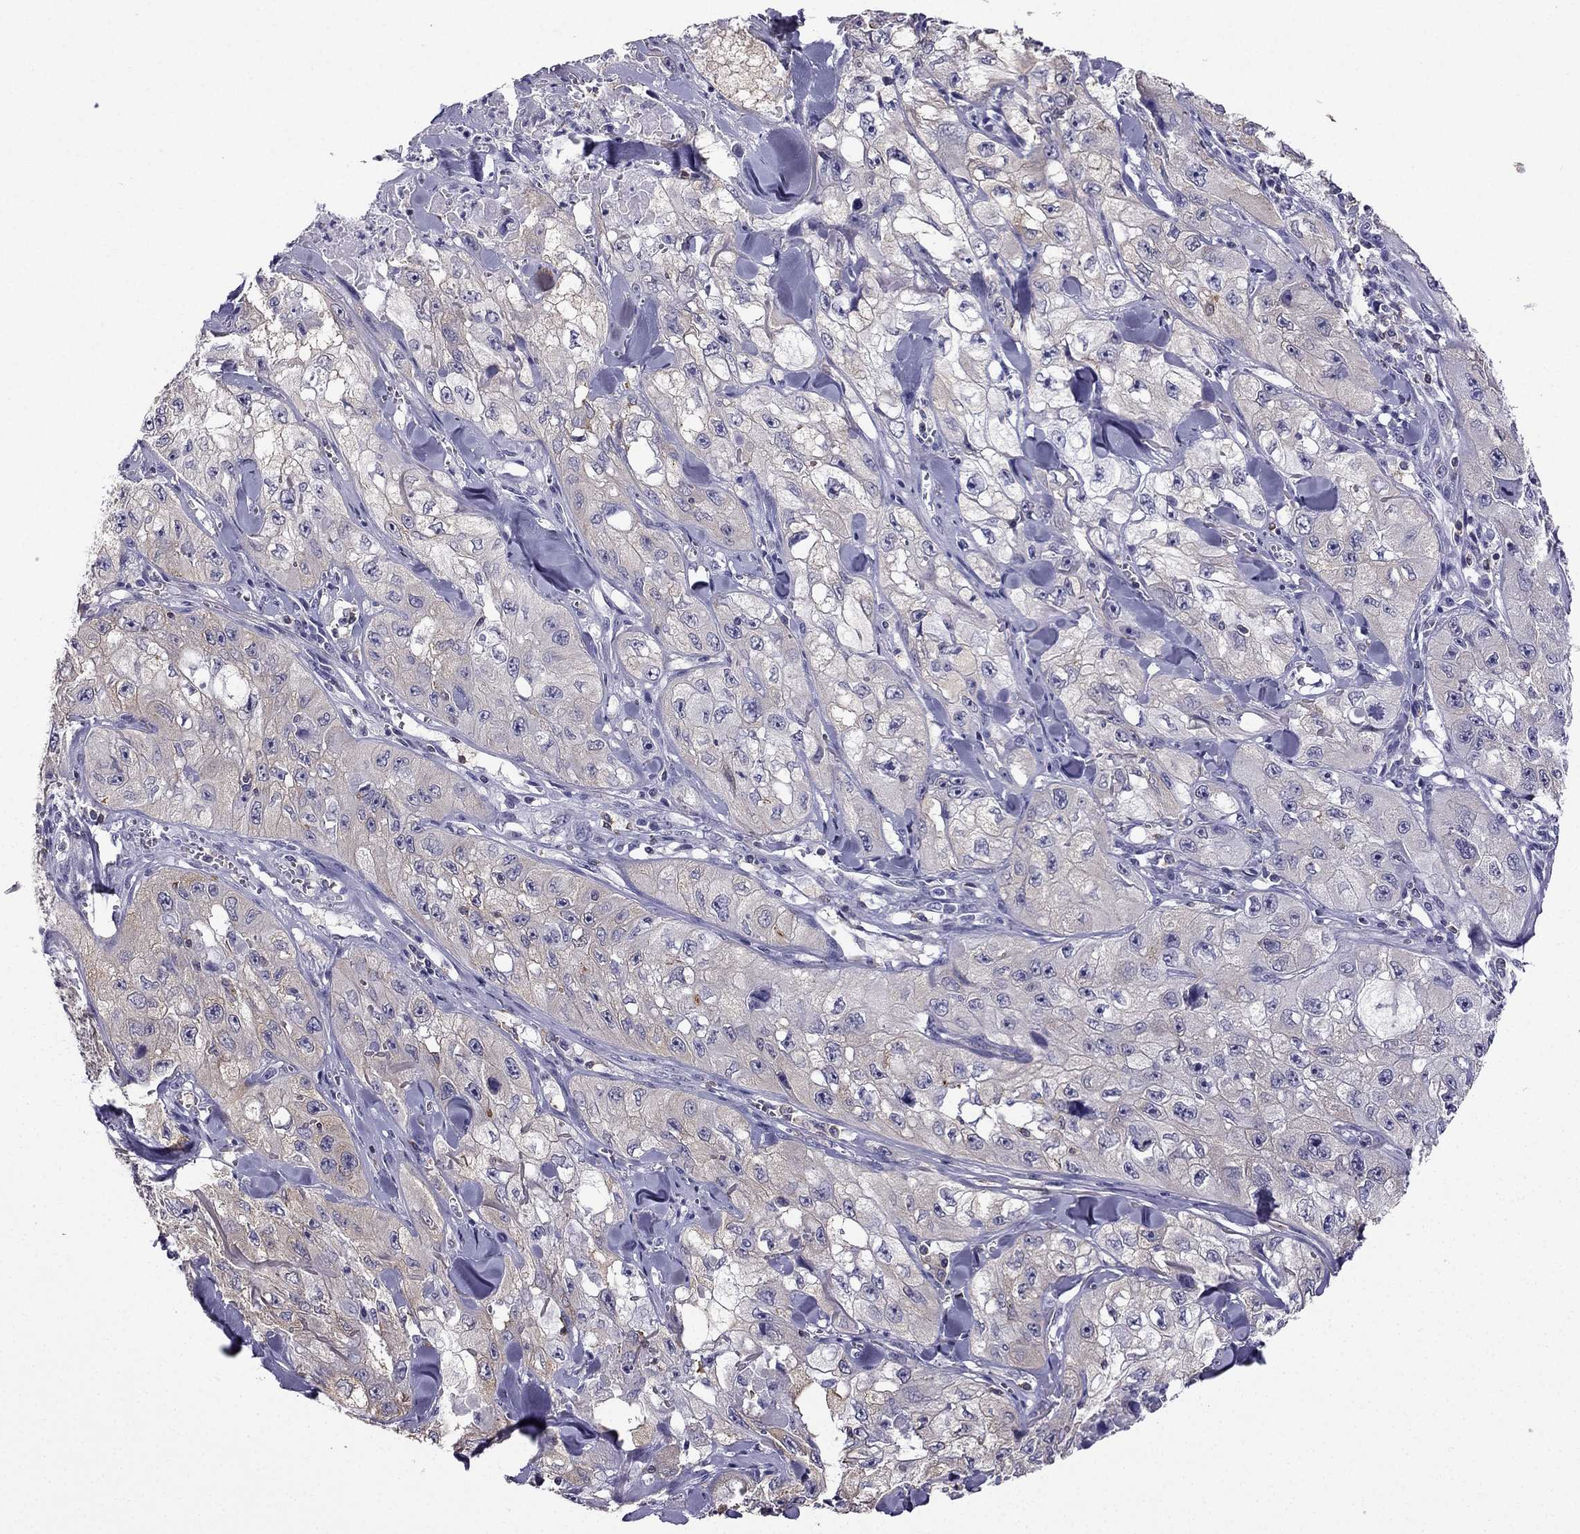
{"staining": {"intensity": "negative", "quantity": "none", "location": "none"}, "tissue": "skin cancer", "cell_type": "Tumor cells", "image_type": "cancer", "snomed": [{"axis": "morphology", "description": "Squamous cell carcinoma, NOS"}, {"axis": "topography", "description": "Skin"}, {"axis": "topography", "description": "Subcutis"}], "caption": "The image shows no staining of tumor cells in skin cancer.", "gene": "CCK", "patient": {"sex": "male", "age": 73}}